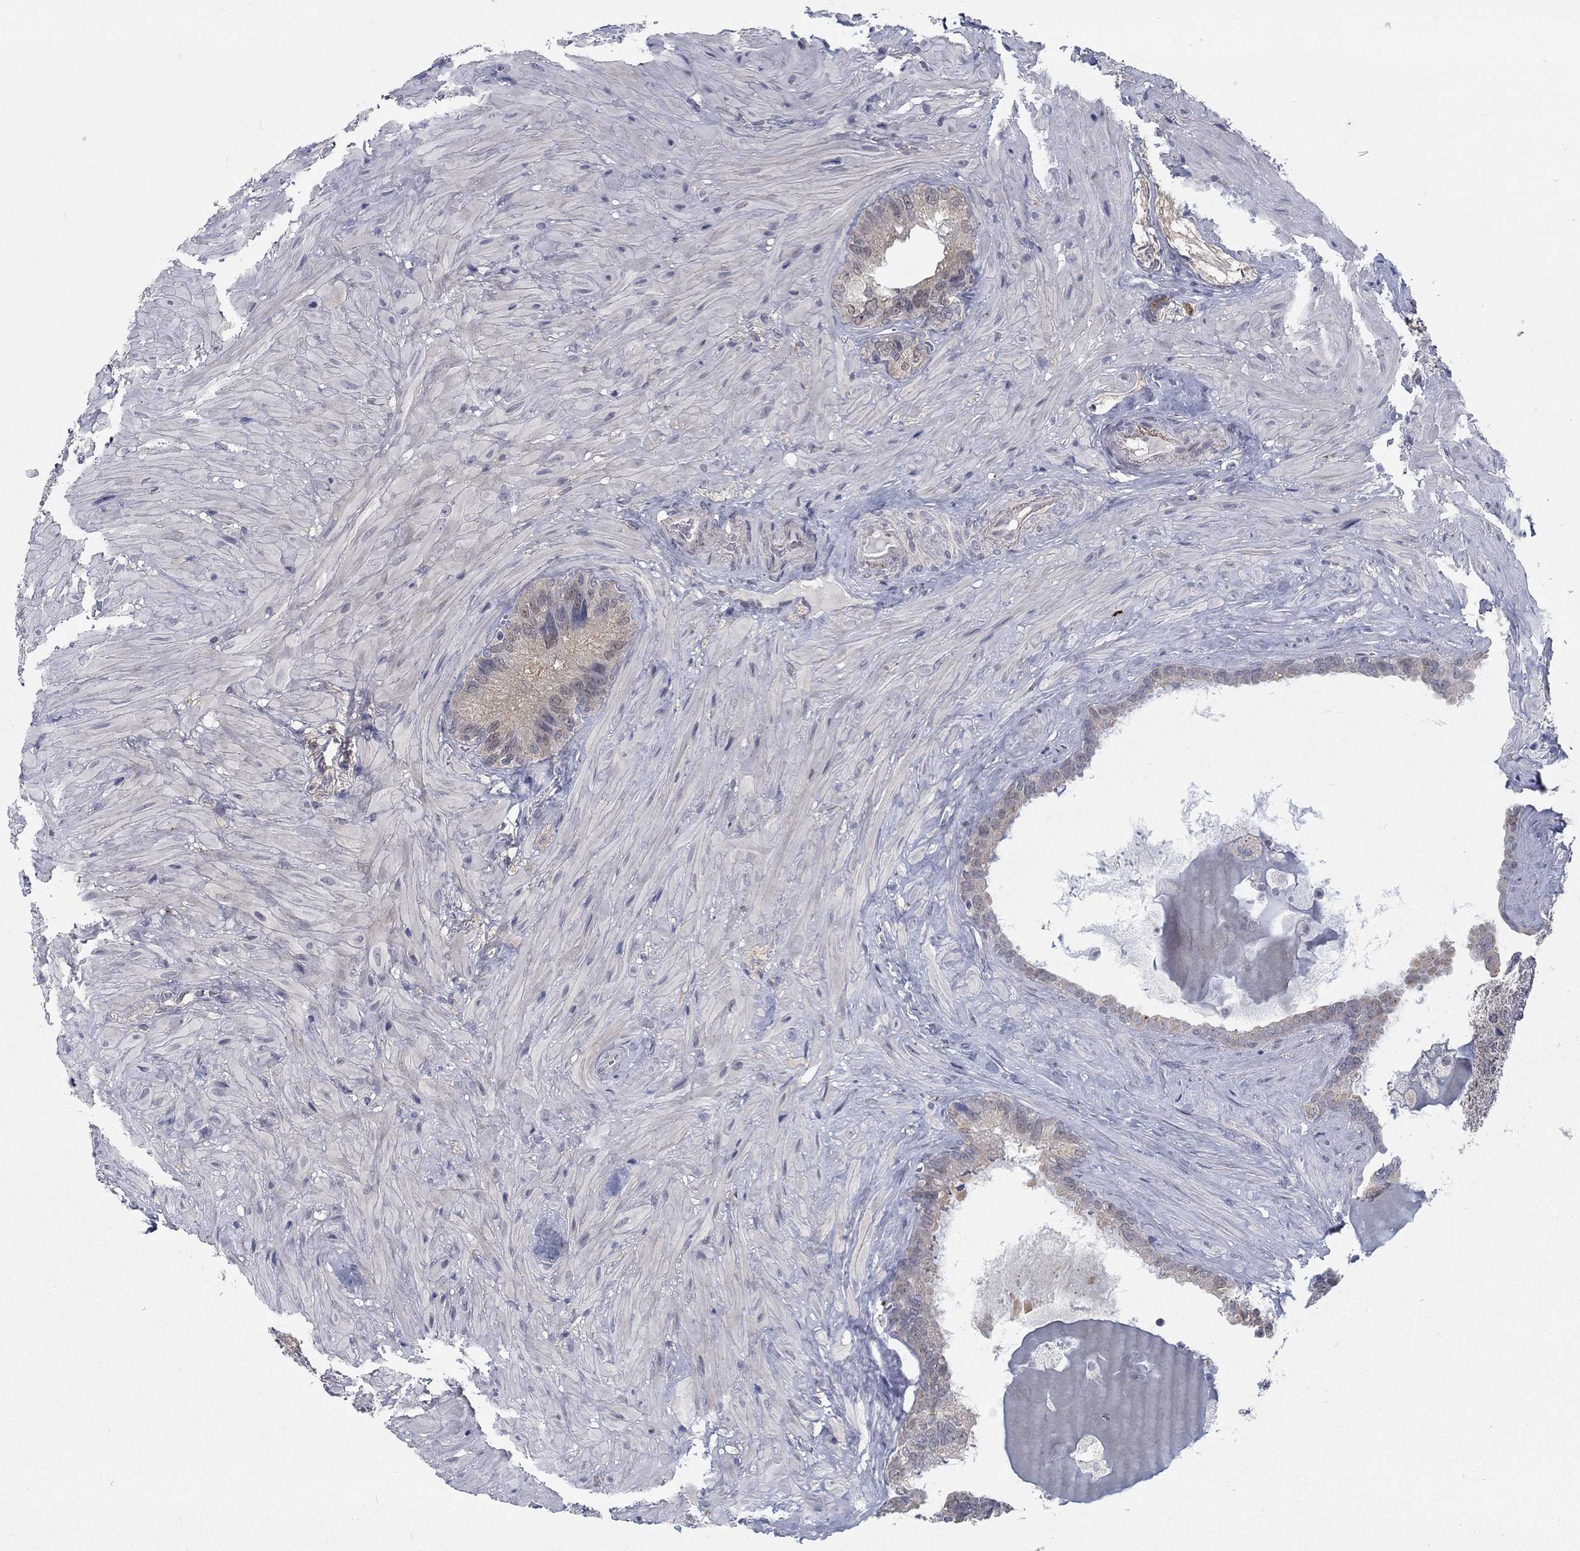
{"staining": {"intensity": "weak", "quantity": "25%-75%", "location": "cytoplasmic/membranous"}, "tissue": "seminal vesicle", "cell_type": "Glandular cells", "image_type": "normal", "snomed": [{"axis": "morphology", "description": "Normal tissue, NOS"}, {"axis": "topography", "description": "Seminal veicle"}], "caption": "Immunohistochemistry (IHC) image of unremarkable seminal vesicle: seminal vesicle stained using immunohistochemistry (IHC) exhibits low levels of weak protein expression localized specifically in the cytoplasmic/membranous of glandular cells, appearing as a cytoplasmic/membranous brown color.", "gene": "MTSS2", "patient": {"sex": "male", "age": 72}}